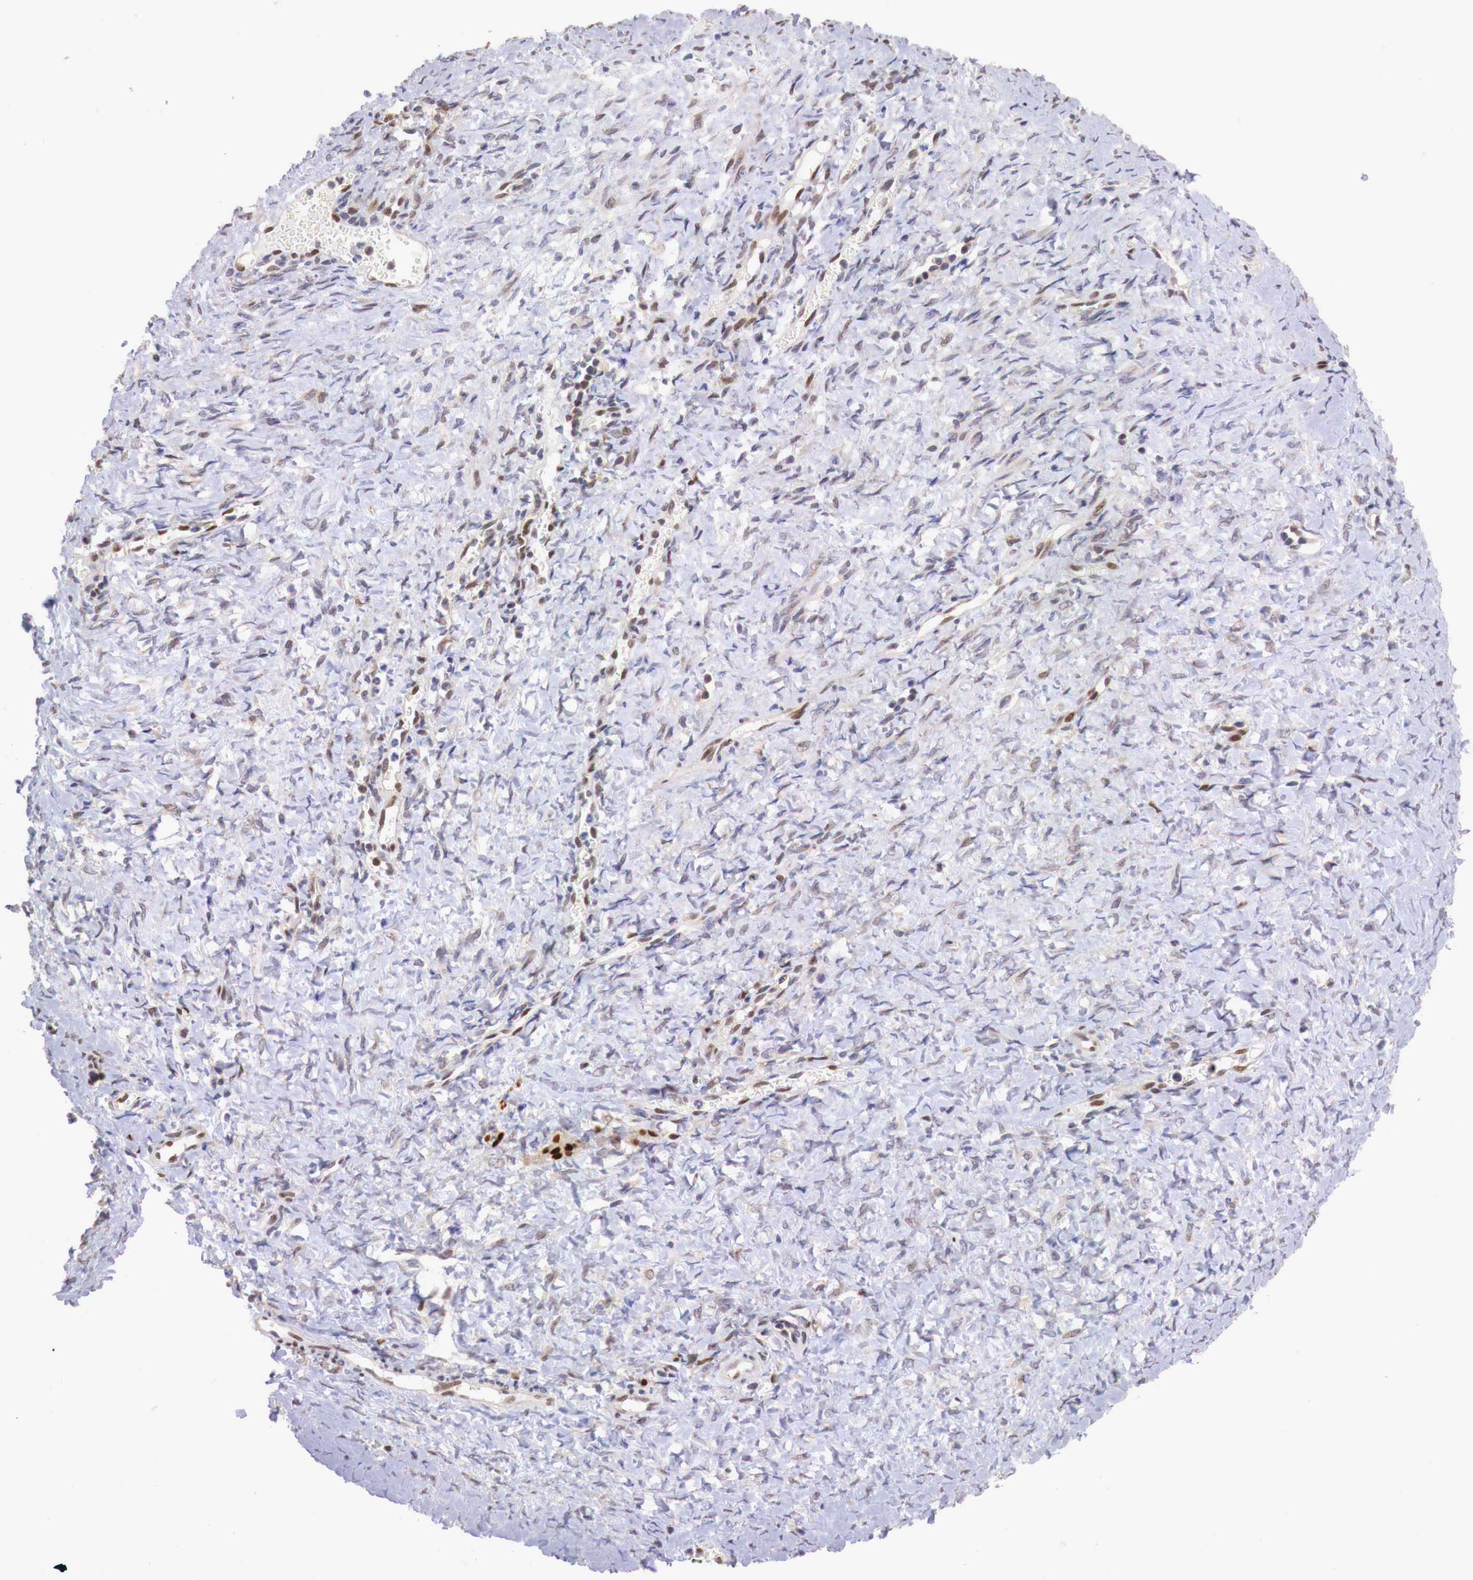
{"staining": {"intensity": "weak", "quantity": "25%-75%", "location": "cytoplasmic/membranous,nuclear"}, "tissue": "smooth muscle", "cell_type": "Smooth muscle cells", "image_type": "normal", "snomed": [{"axis": "morphology", "description": "Normal tissue, NOS"}, {"axis": "topography", "description": "Uterus"}], "caption": "Immunohistochemical staining of benign human smooth muscle displays 25%-75% levels of weak cytoplasmic/membranous,nuclear protein expression in about 25%-75% of smooth muscle cells. (DAB (3,3'-diaminobenzidine) IHC, brown staining for protein, blue staining for nuclei).", "gene": "PABIR2", "patient": {"sex": "female", "age": 56}}